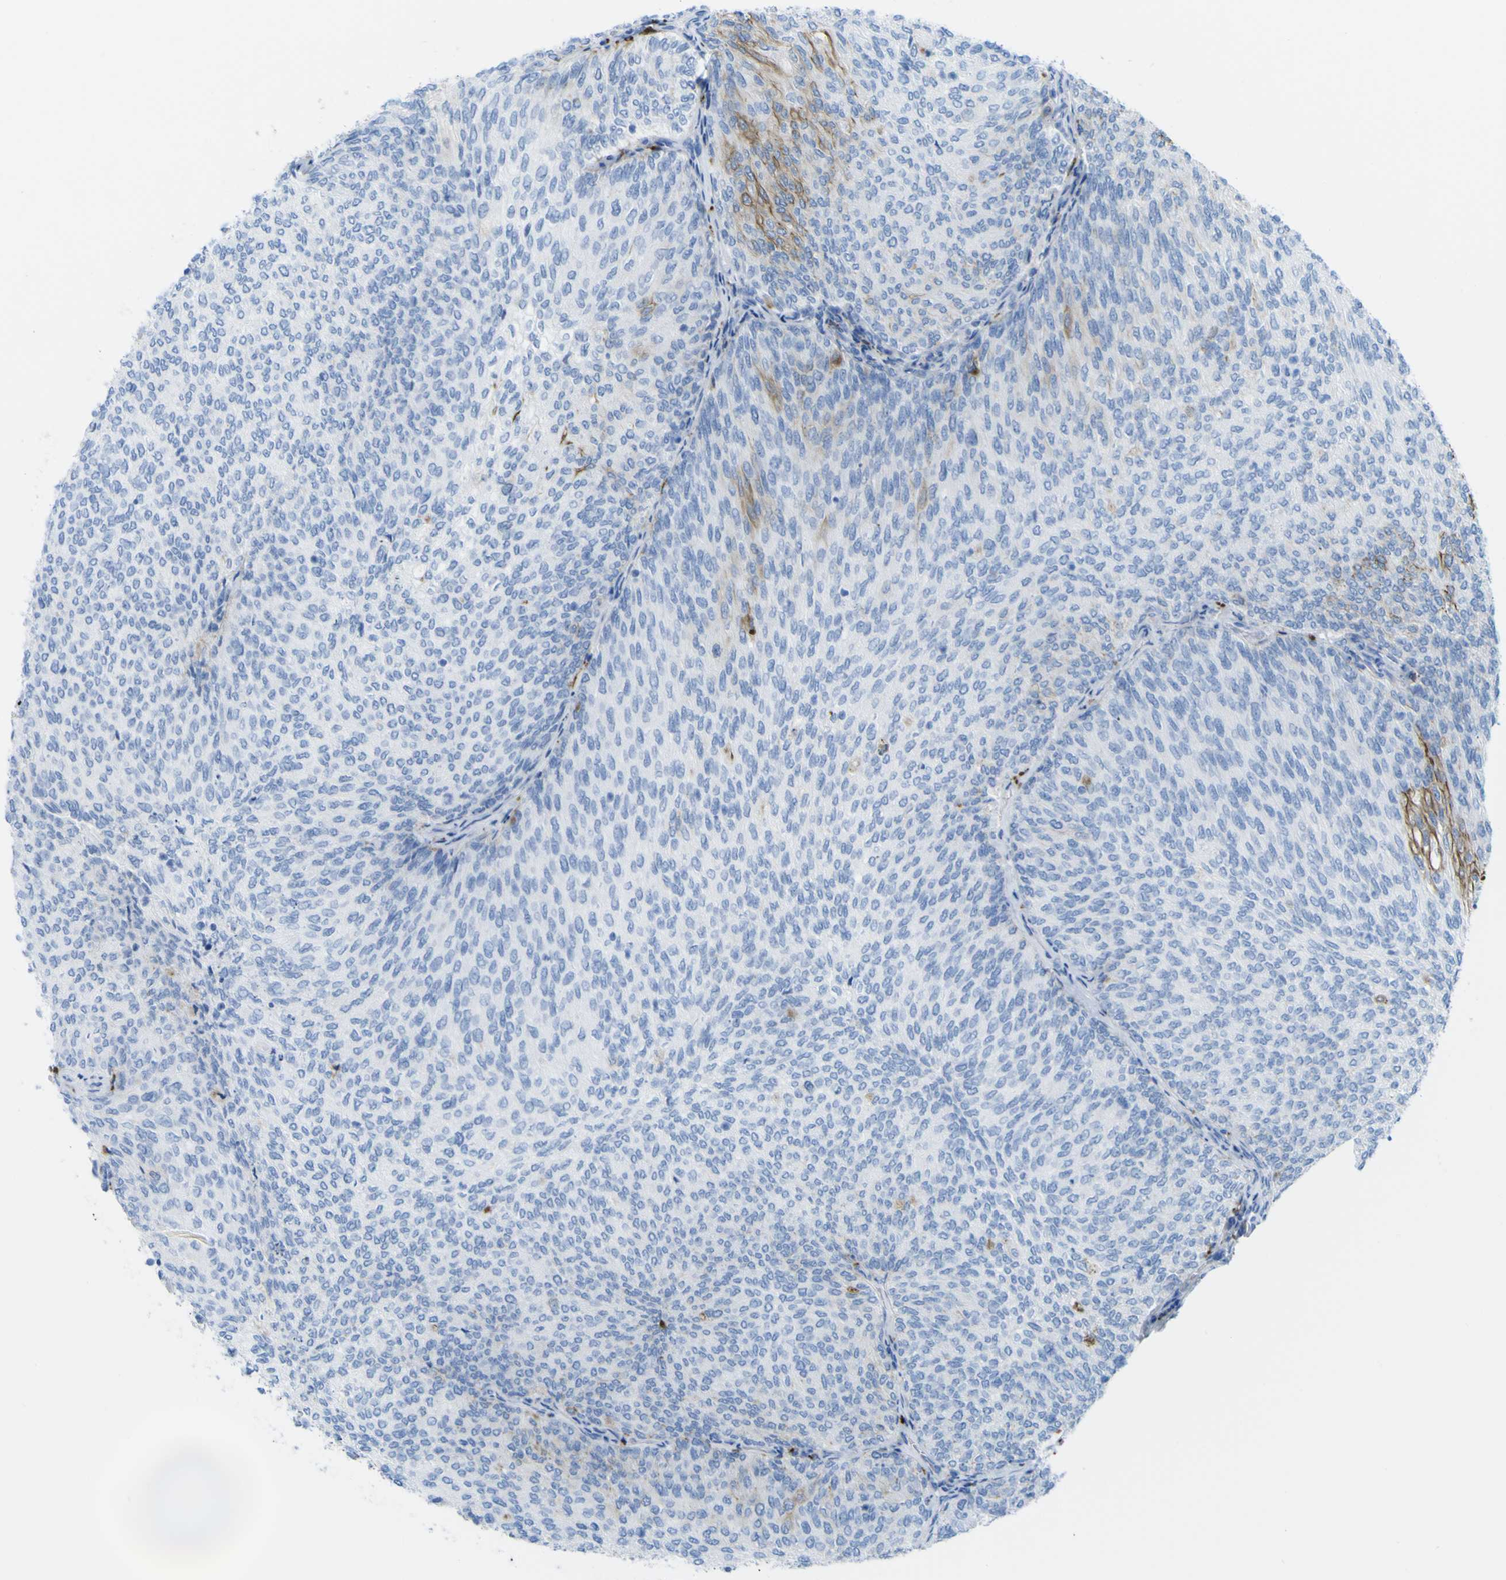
{"staining": {"intensity": "moderate", "quantity": "<25%", "location": "cytoplasmic/membranous"}, "tissue": "urothelial cancer", "cell_type": "Tumor cells", "image_type": "cancer", "snomed": [{"axis": "morphology", "description": "Urothelial carcinoma, Low grade"}, {"axis": "topography", "description": "Urinary bladder"}], "caption": "Human low-grade urothelial carcinoma stained with a protein marker displays moderate staining in tumor cells.", "gene": "PLD3", "patient": {"sex": "female", "age": 79}}